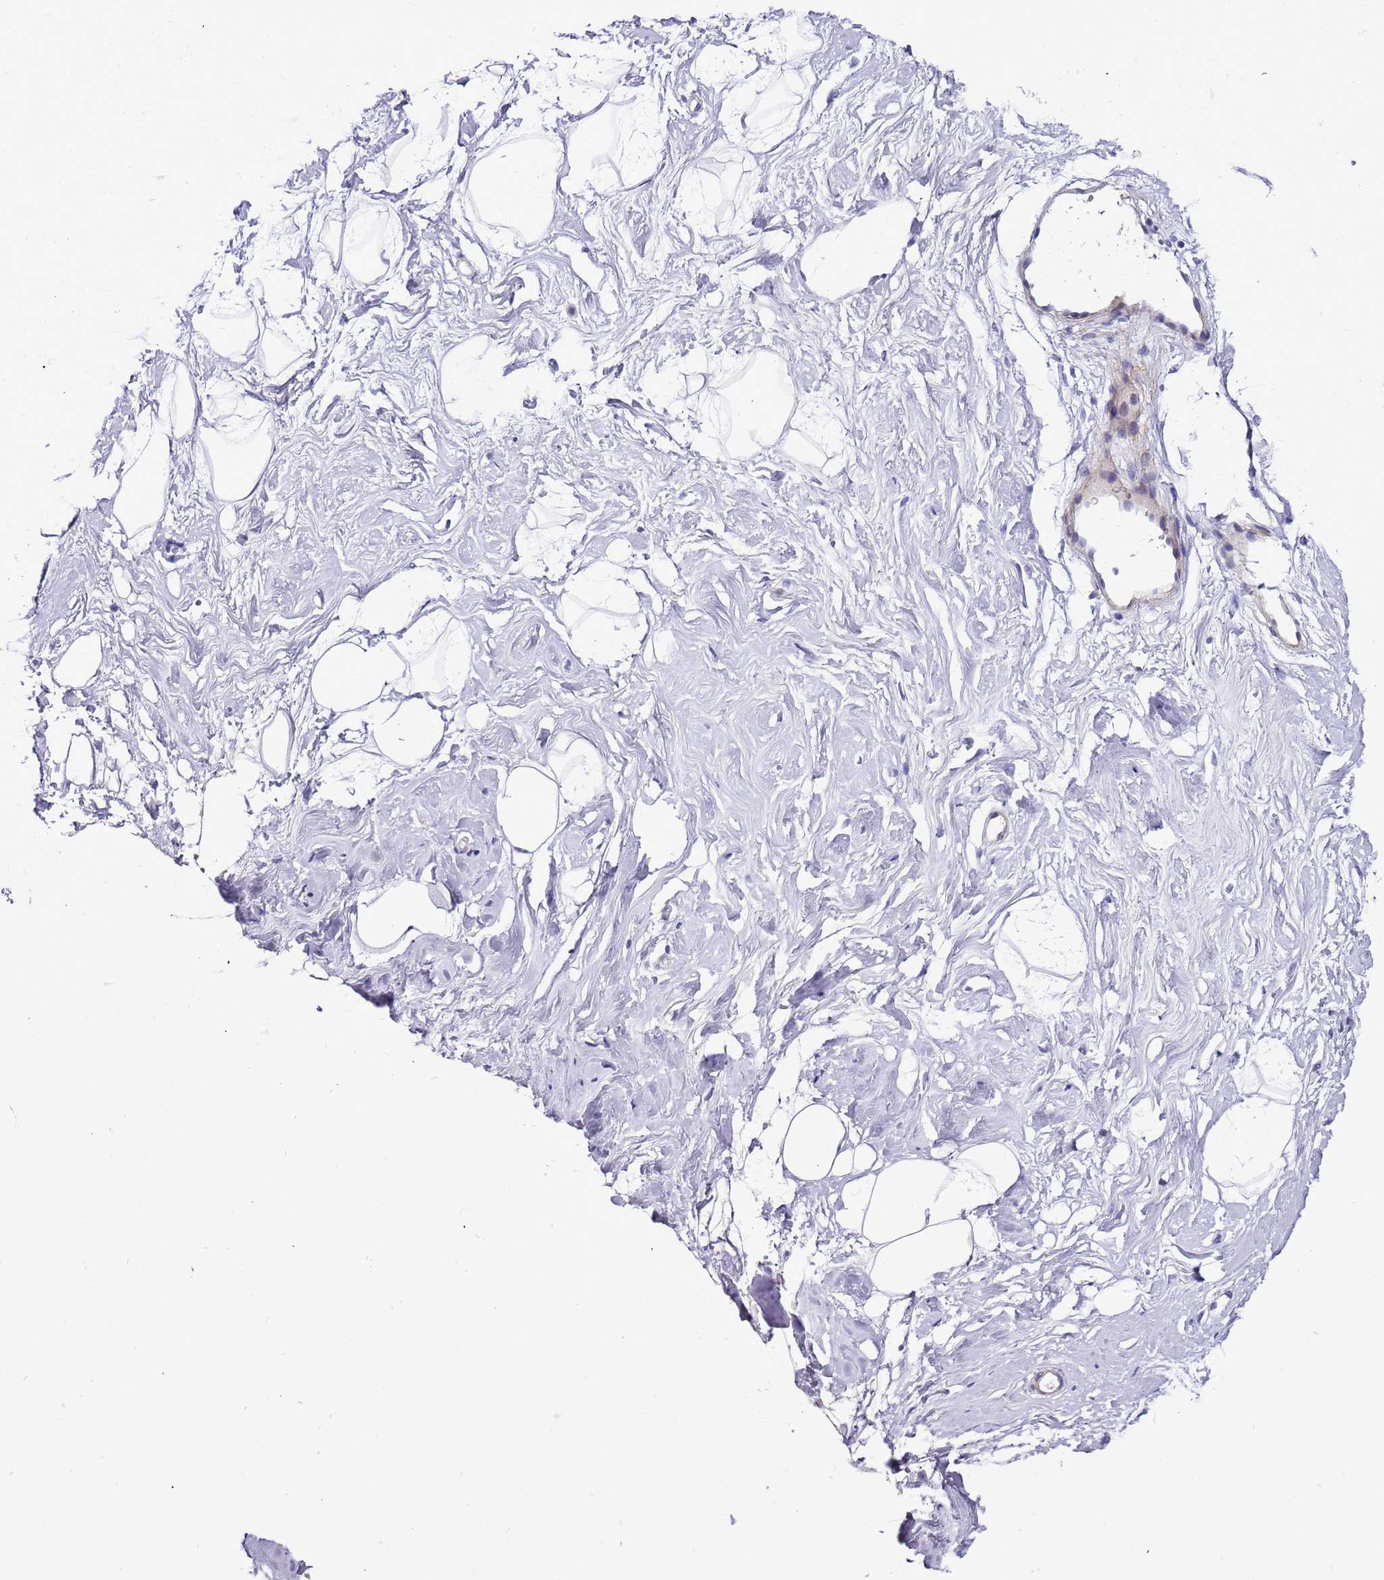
{"staining": {"intensity": "negative", "quantity": "none", "location": "none"}, "tissue": "breast", "cell_type": "Adipocytes", "image_type": "normal", "snomed": [{"axis": "morphology", "description": "Normal tissue, NOS"}, {"axis": "morphology", "description": "Adenoma, NOS"}, {"axis": "topography", "description": "Breast"}], "caption": "An IHC photomicrograph of unremarkable breast is shown. There is no staining in adipocytes of breast.", "gene": "PLEKHH1", "patient": {"sex": "female", "age": 23}}